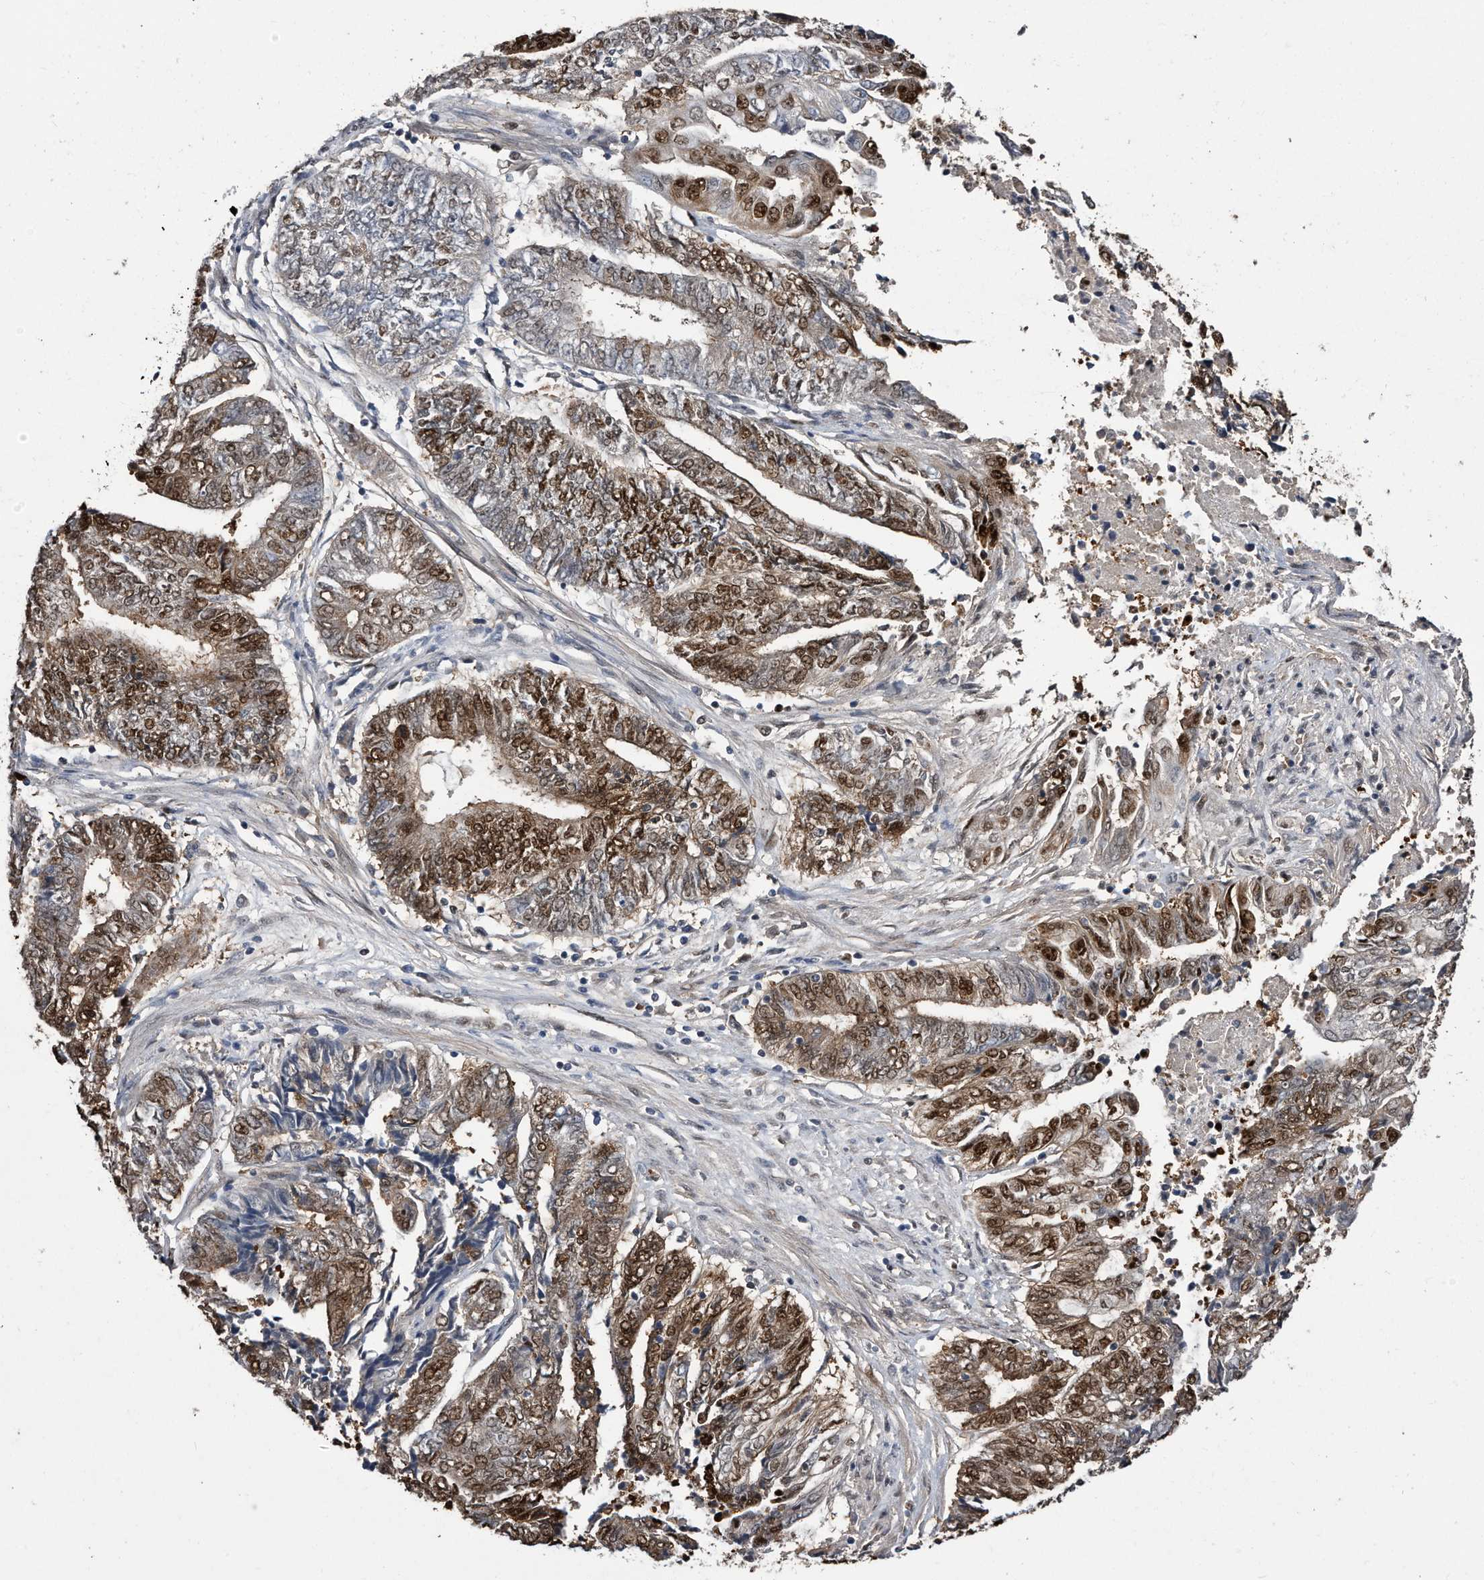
{"staining": {"intensity": "strong", "quantity": ">75%", "location": "cytoplasmic/membranous,nuclear"}, "tissue": "endometrial cancer", "cell_type": "Tumor cells", "image_type": "cancer", "snomed": [{"axis": "morphology", "description": "Adenocarcinoma, NOS"}, {"axis": "topography", "description": "Uterus"}, {"axis": "topography", "description": "Endometrium"}], "caption": "Human endometrial cancer stained with a protein marker displays strong staining in tumor cells.", "gene": "RAD23B", "patient": {"sex": "female", "age": 70}}